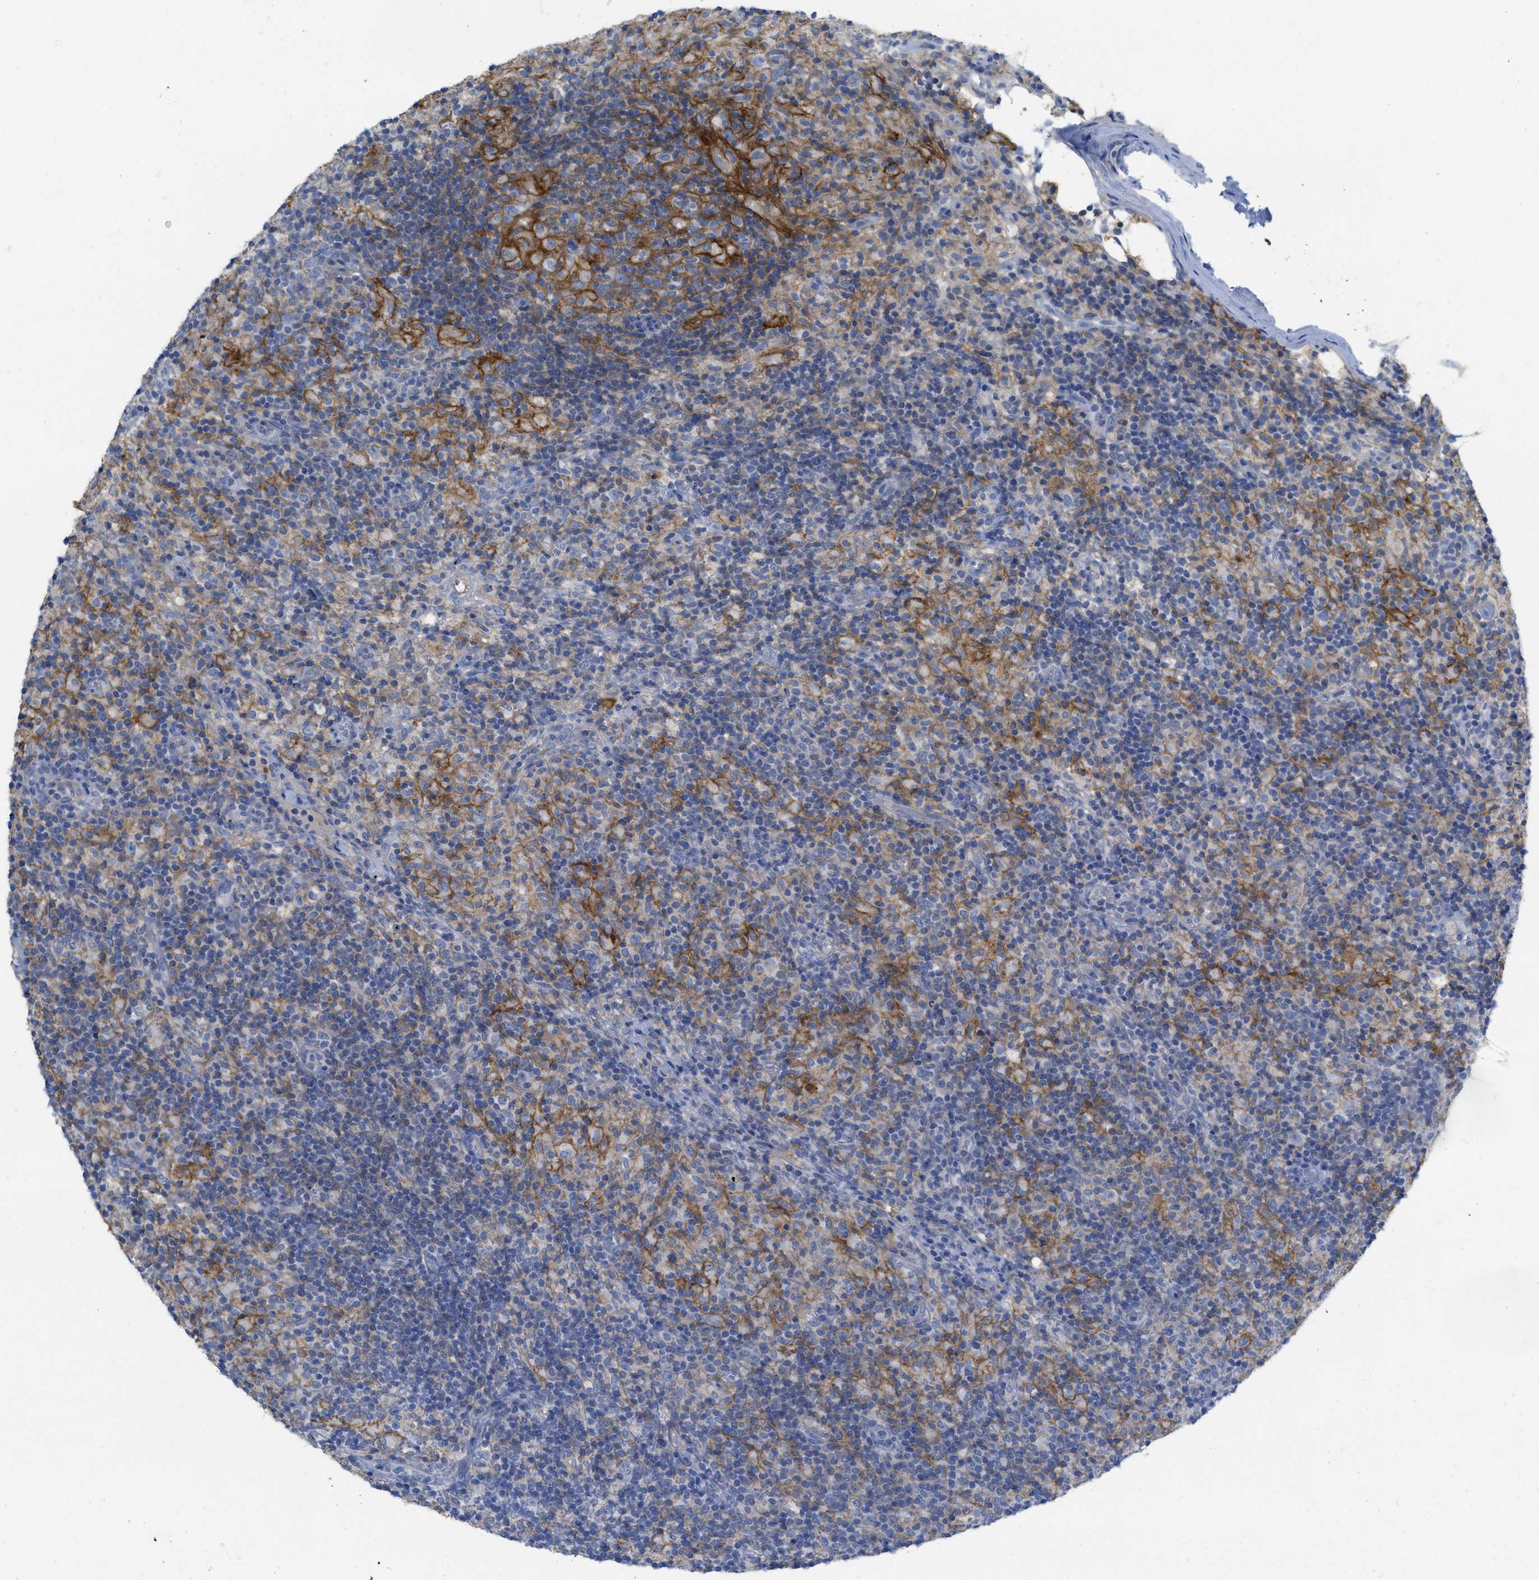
{"staining": {"intensity": "negative", "quantity": "none", "location": "none"}, "tissue": "lymphoma", "cell_type": "Tumor cells", "image_type": "cancer", "snomed": [{"axis": "morphology", "description": "Hodgkin's disease, NOS"}, {"axis": "topography", "description": "Lymph node"}], "caption": "An IHC image of Hodgkin's disease is shown. There is no staining in tumor cells of Hodgkin's disease. The staining was performed using DAB (3,3'-diaminobenzidine) to visualize the protein expression in brown, while the nuclei were stained in blue with hematoxylin (Magnification: 20x).", "gene": "CNNM4", "patient": {"sex": "male", "age": 70}}